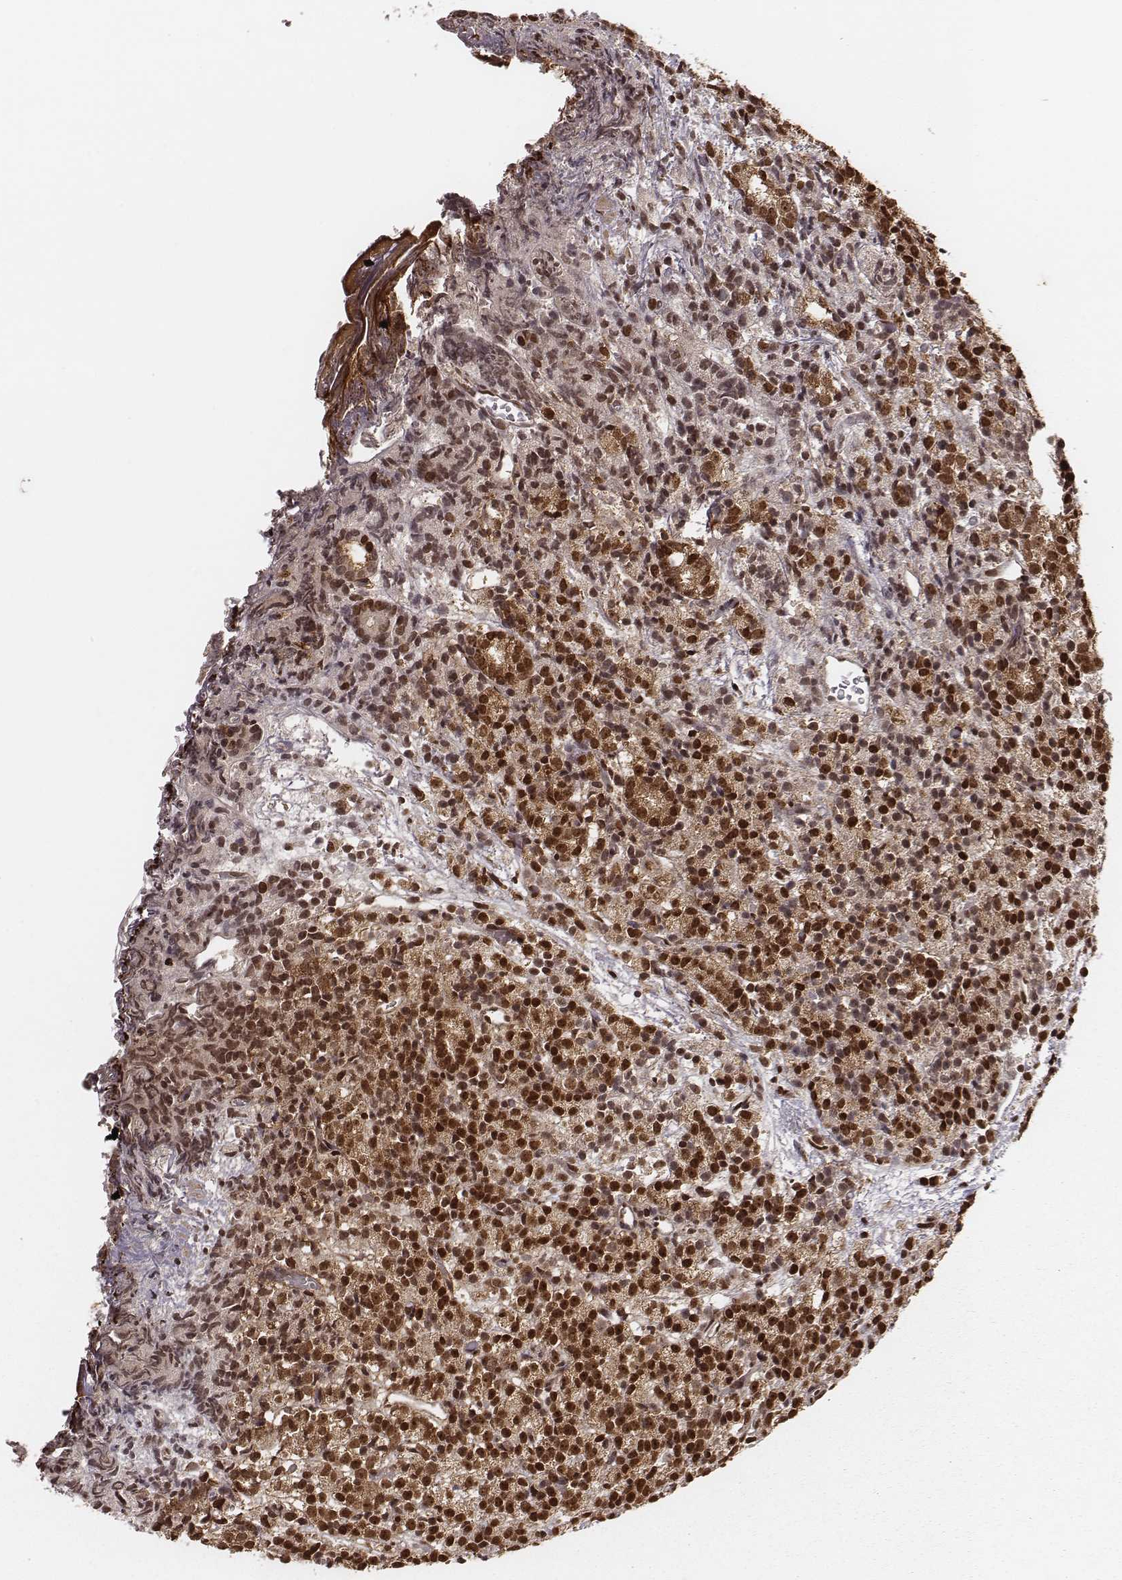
{"staining": {"intensity": "strong", "quantity": ">75%", "location": "nuclear"}, "tissue": "prostate cancer", "cell_type": "Tumor cells", "image_type": "cancer", "snomed": [{"axis": "morphology", "description": "Adenocarcinoma, High grade"}, {"axis": "topography", "description": "Prostate"}], "caption": "Immunohistochemistry (IHC) micrograph of human prostate cancer stained for a protein (brown), which shows high levels of strong nuclear staining in approximately >75% of tumor cells.", "gene": "NFX1", "patient": {"sex": "male", "age": 53}}